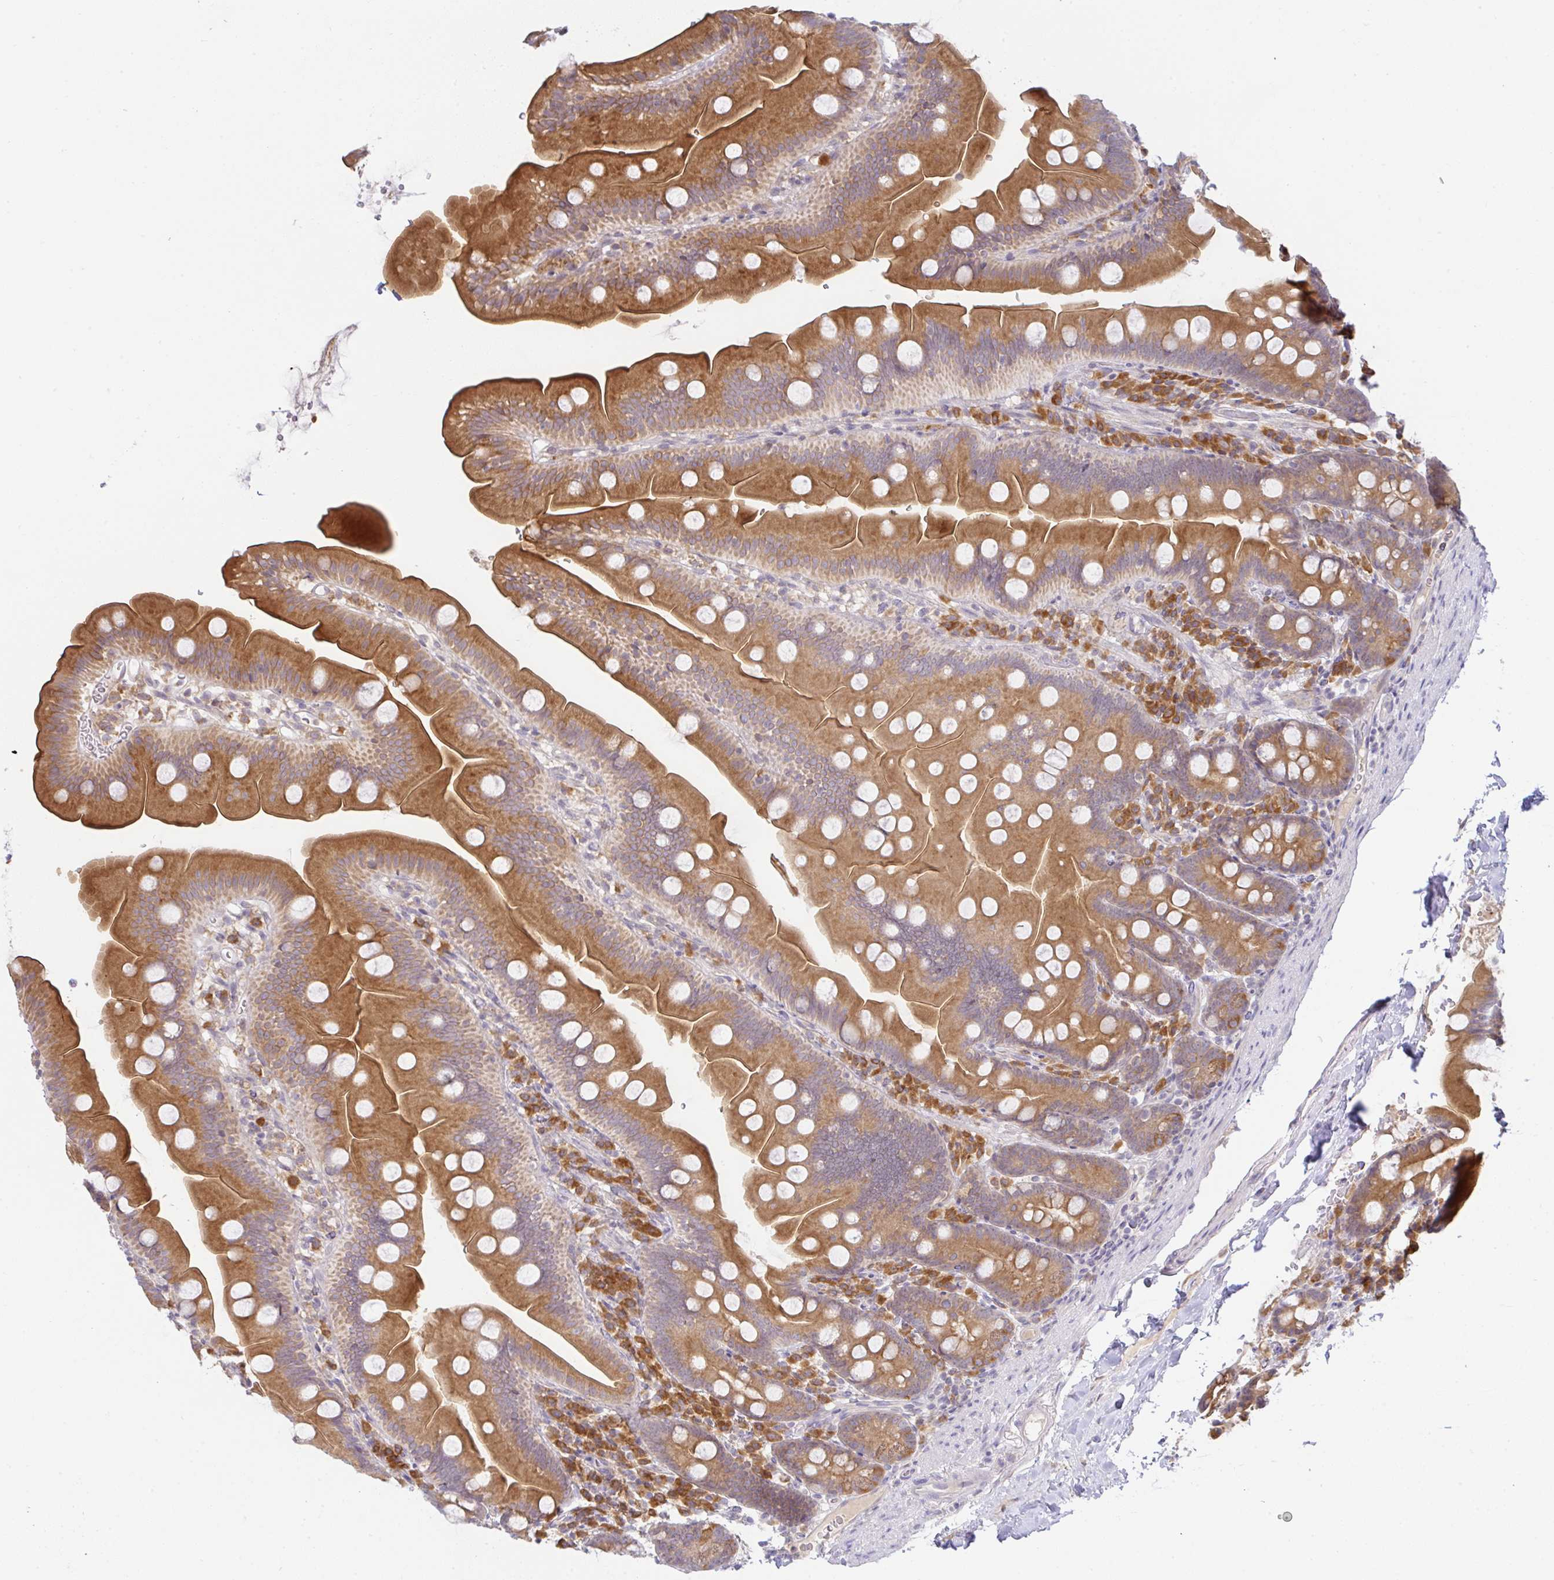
{"staining": {"intensity": "moderate", "quantity": ">75%", "location": "cytoplasmic/membranous"}, "tissue": "small intestine", "cell_type": "Glandular cells", "image_type": "normal", "snomed": [{"axis": "morphology", "description": "Normal tissue, NOS"}, {"axis": "topography", "description": "Small intestine"}], "caption": "Brown immunohistochemical staining in unremarkable small intestine reveals moderate cytoplasmic/membranous positivity in about >75% of glandular cells.", "gene": "DERL2", "patient": {"sex": "female", "age": 68}}